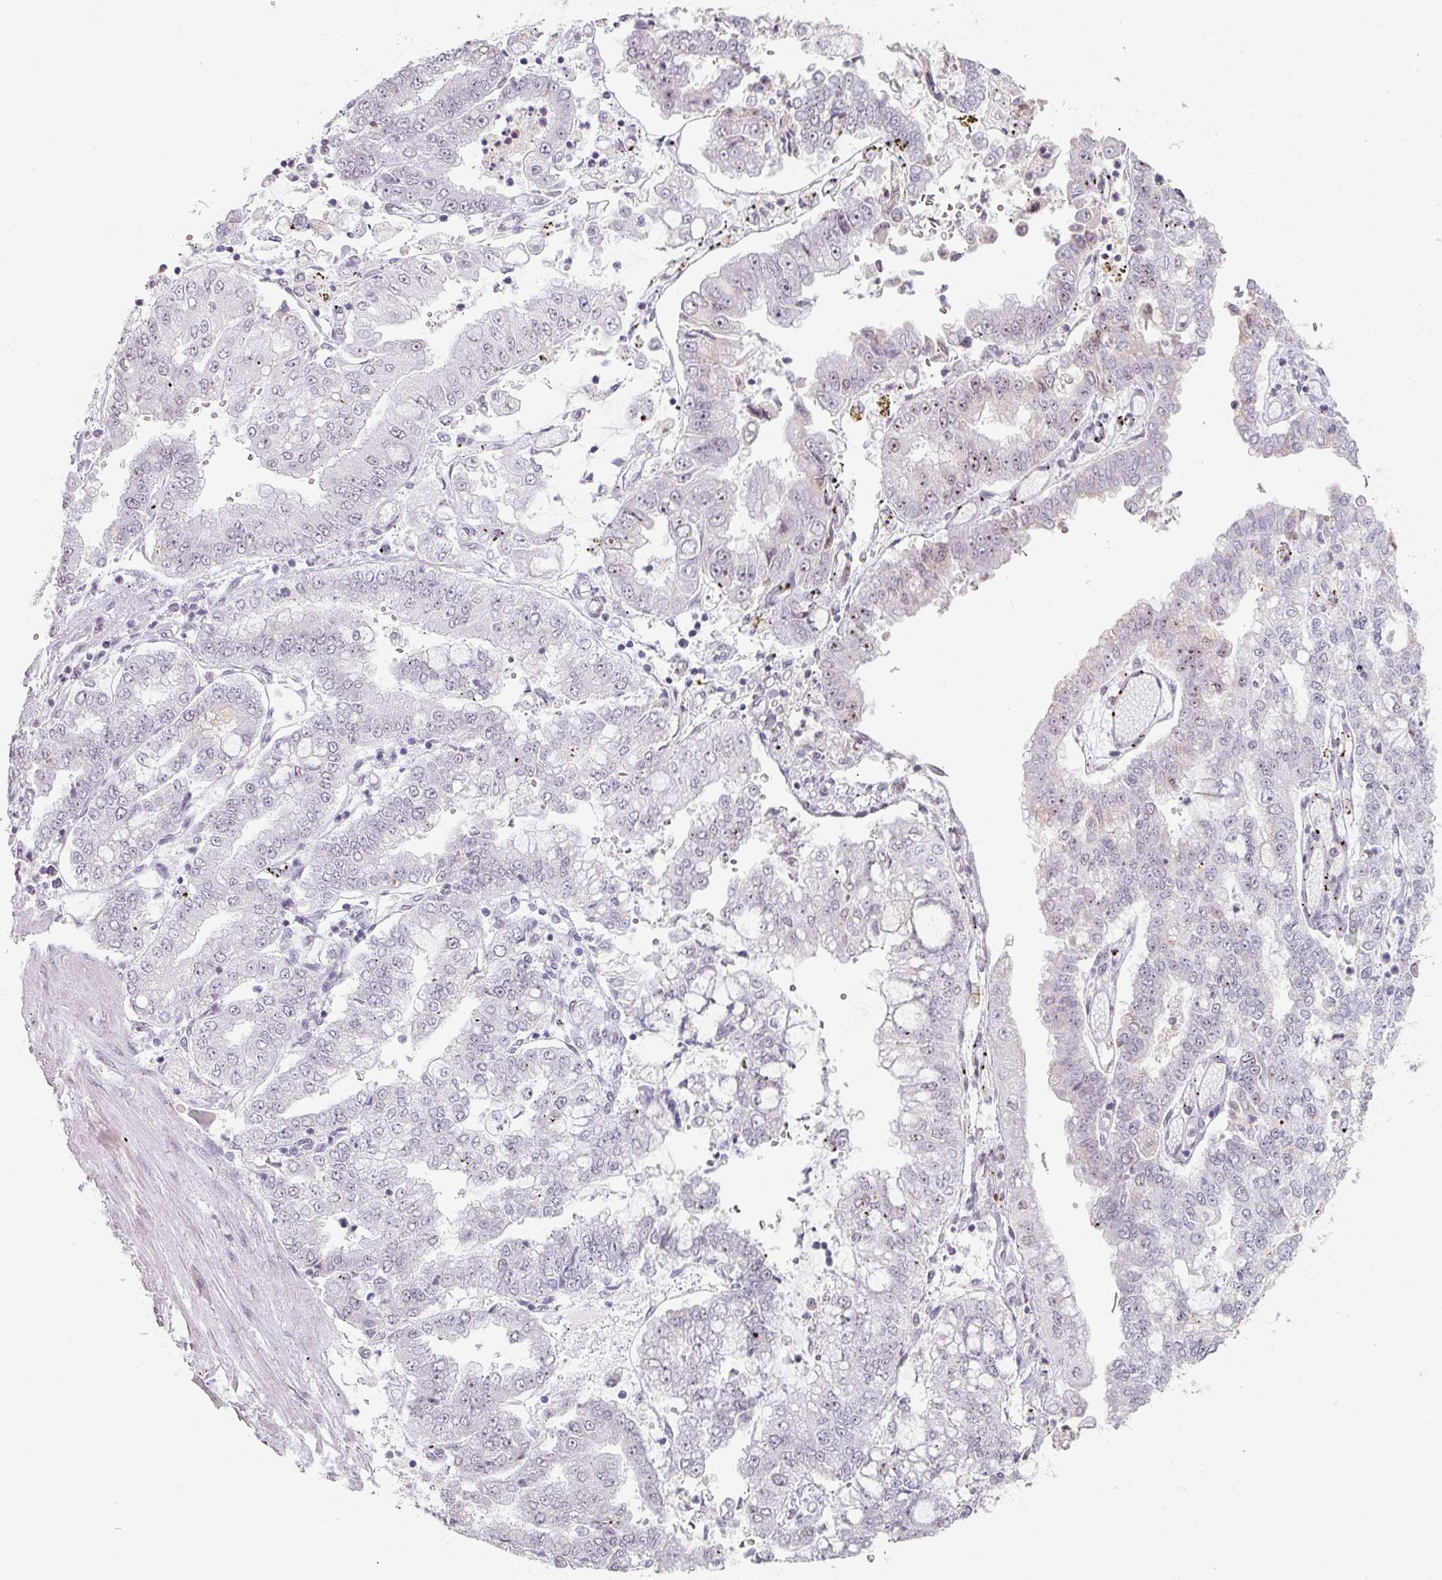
{"staining": {"intensity": "negative", "quantity": "none", "location": "none"}, "tissue": "stomach cancer", "cell_type": "Tumor cells", "image_type": "cancer", "snomed": [{"axis": "morphology", "description": "Adenocarcinoma, NOS"}, {"axis": "topography", "description": "Stomach"}], "caption": "Human adenocarcinoma (stomach) stained for a protein using IHC reveals no expression in tumor cells.", "gene": "SPRR1A", "patient": {"sex": "male", "age": 76}}